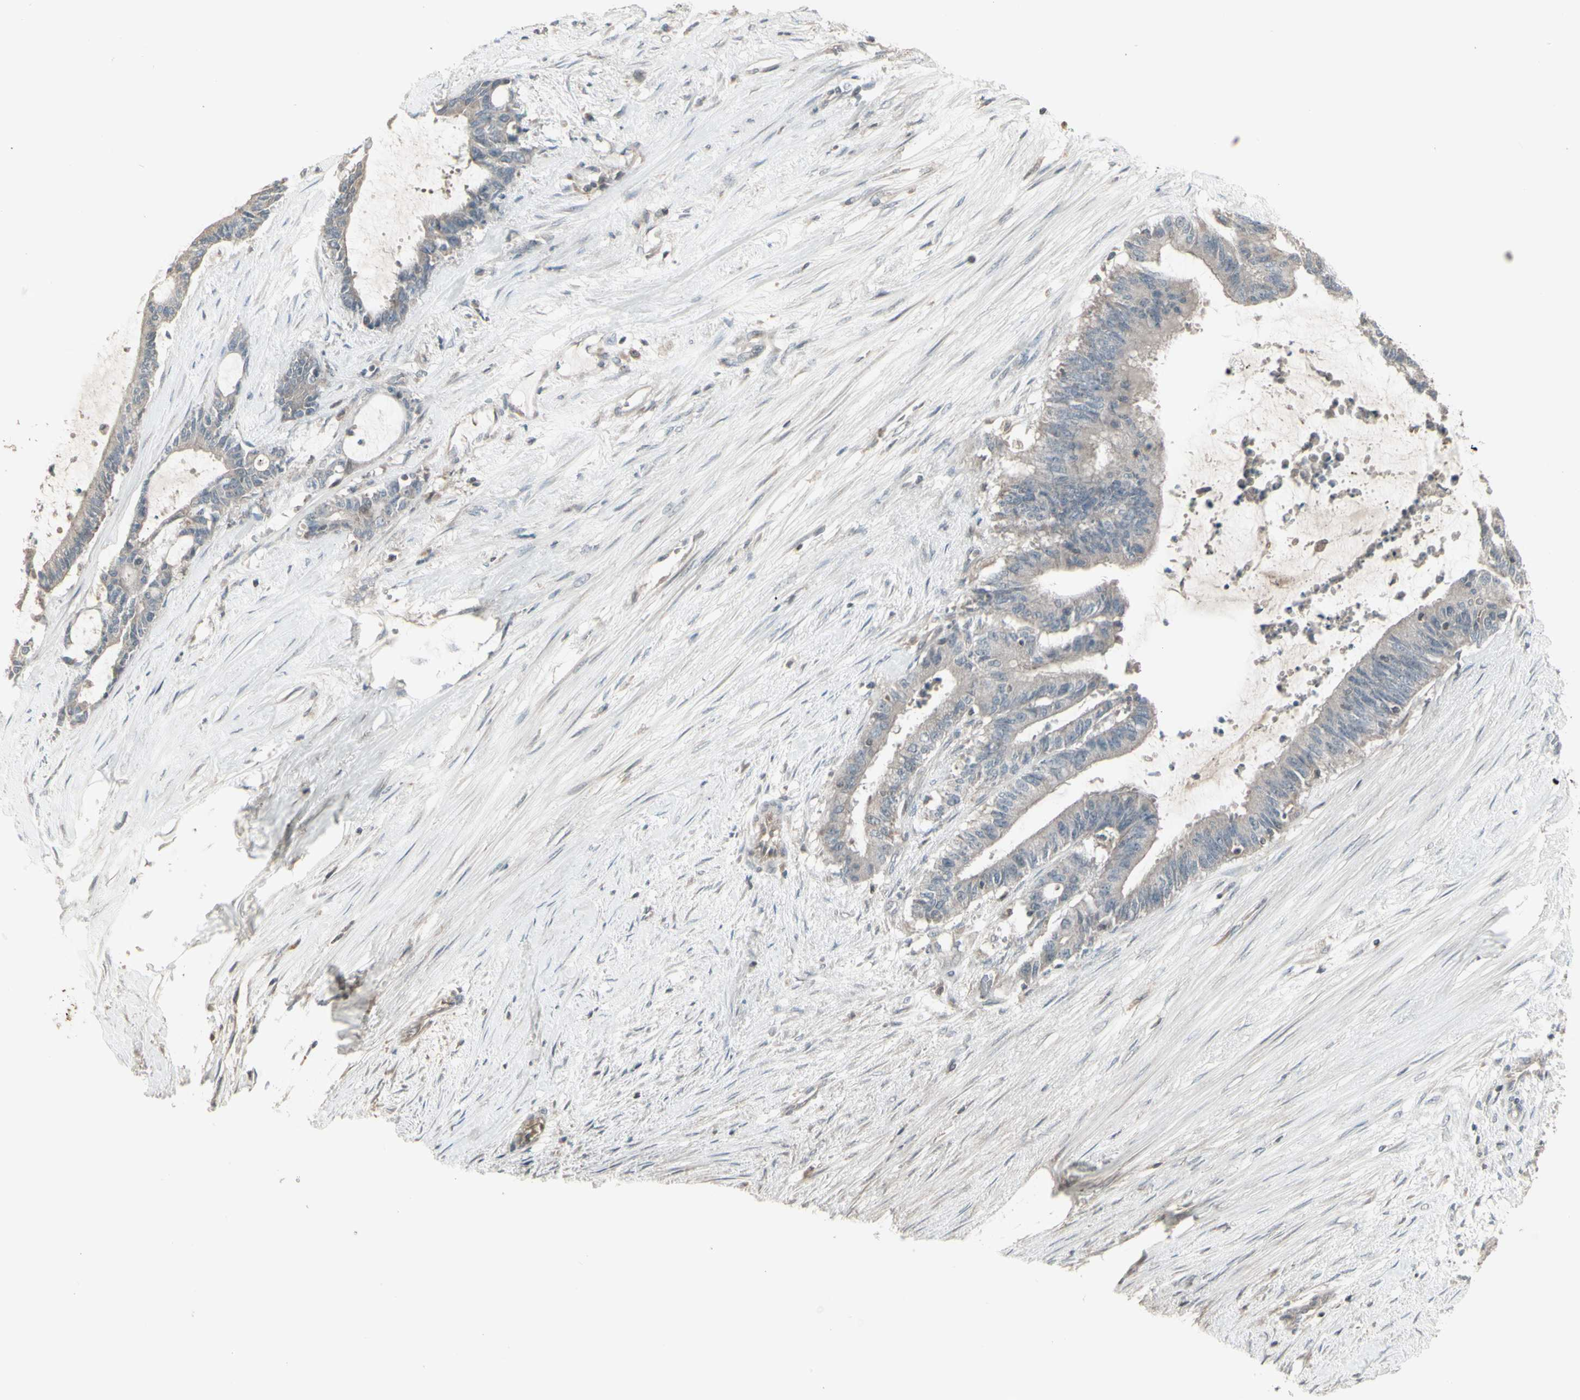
{"staining": {"intensity": "negative", "quantity": "none", "location": "none"}, "tissue": "liver cancer", "cell_type": "Tumor cells", "image_type": "cancer", "snomed": [{"axis": "morphology", "description": "Cholangiocarcinoma"}, {"axis": "topography", "description": "Liver"}], "caption": "Immunohistochemistry (IHC) image of neoplastic tissue: liver cholangiocarcinoma stained with DAB (3,3'-diaminobenzidine) displays no significant protein positivity in tumor cells.", "gene": "CSK", "patient": {"sex": "female", "age": 73}}